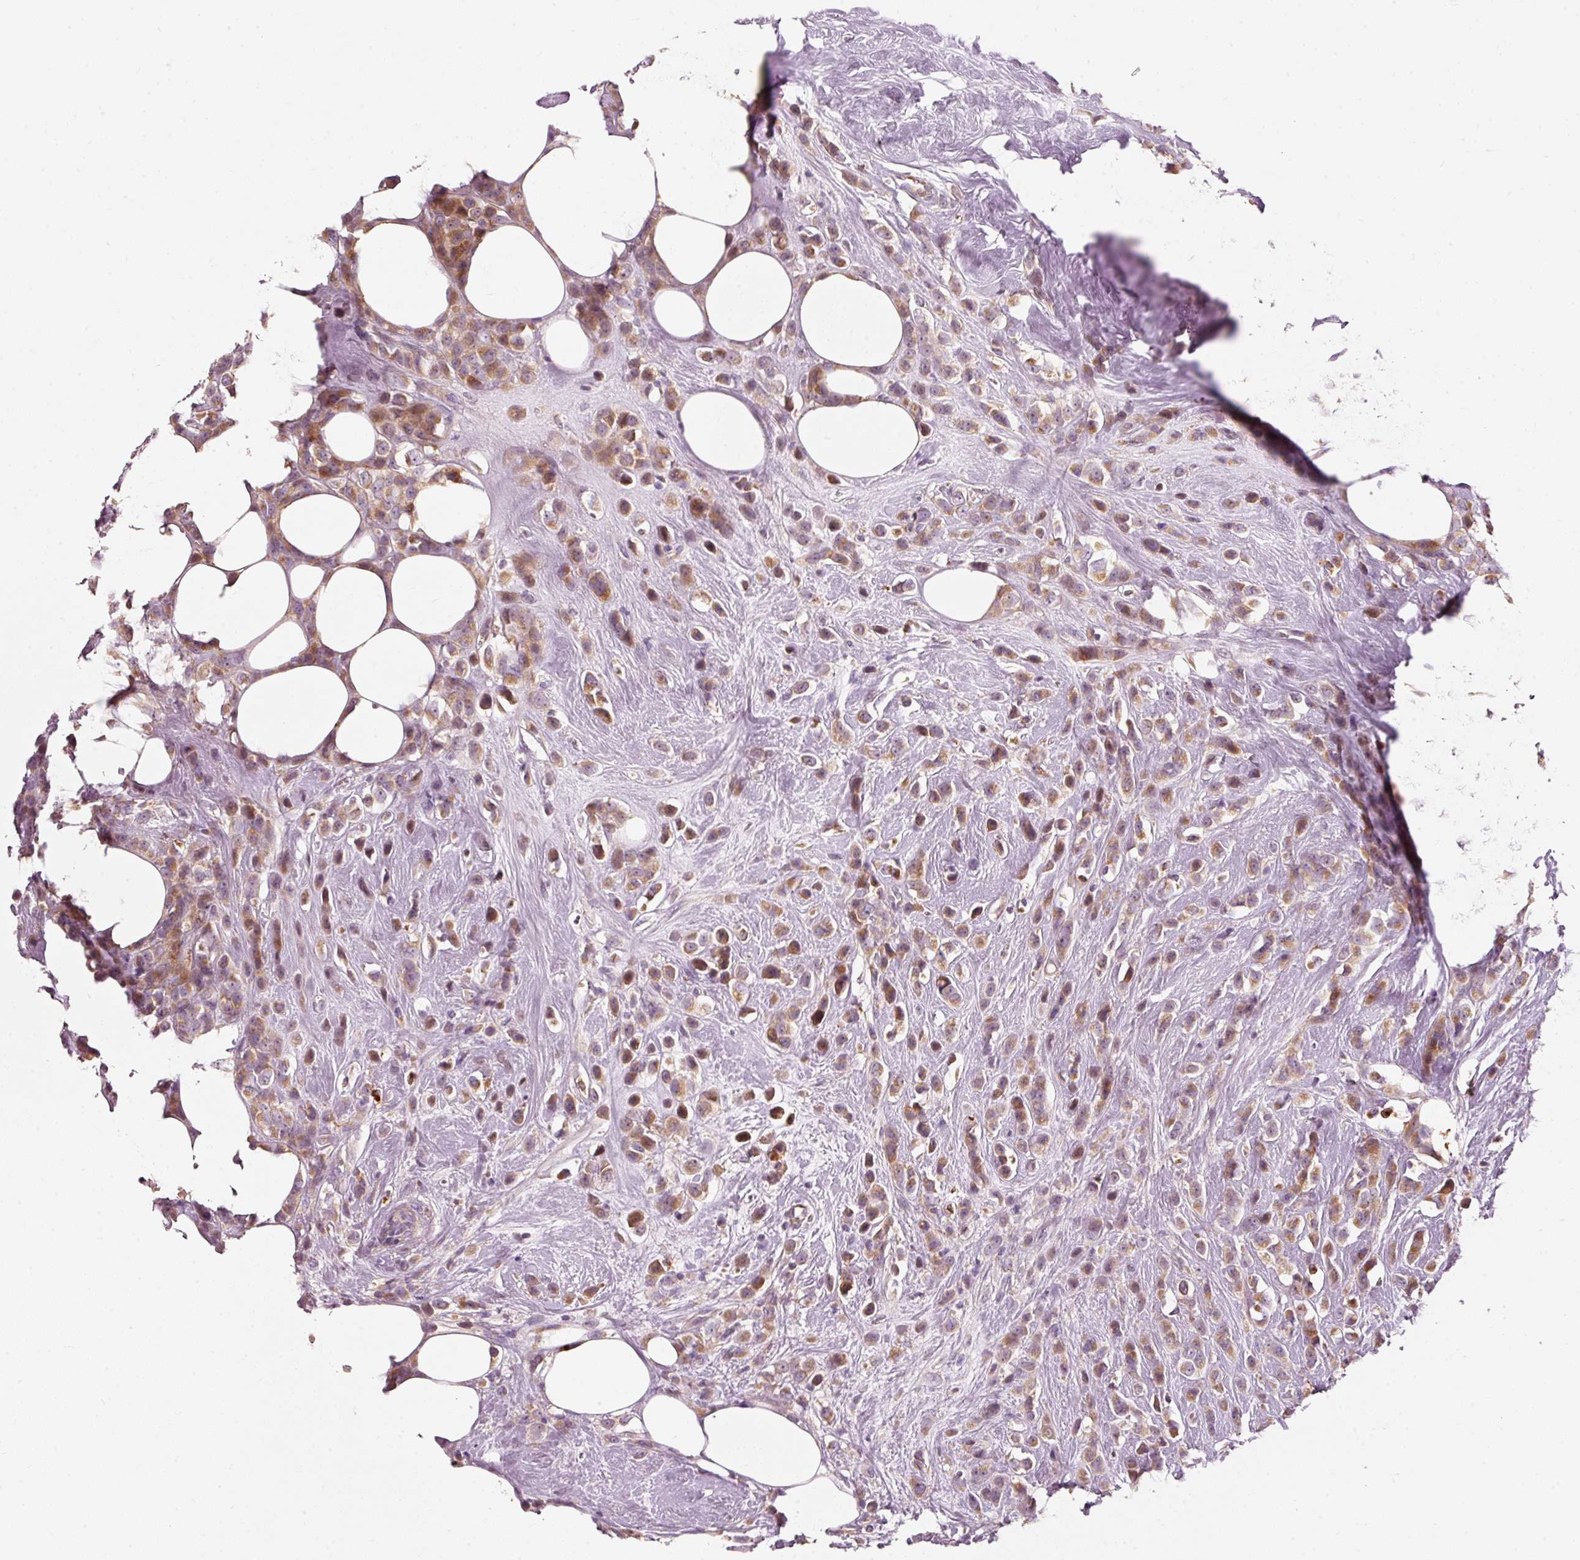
{"staining": {"intensity": "moderate", "quantity": ">75%", "location": "cytoplasmic/membranous"}, "tissue": "breast cancer", "cell_type": "Tumor cells", "image_type": "cancer", "snomed": [{"axis": "morphology", "description": "Duct carcinoma"}, {"axis": "topography", "description": "Breast"}], "caption": "Approximately >75% of tumor cells in human breast cancer show moderate cytoplasmic/membranous protein expression as visualized by brown immunohistochemical staining.", "gene": "KLHL21", "patient": {"sex": "female", "age": 80}}